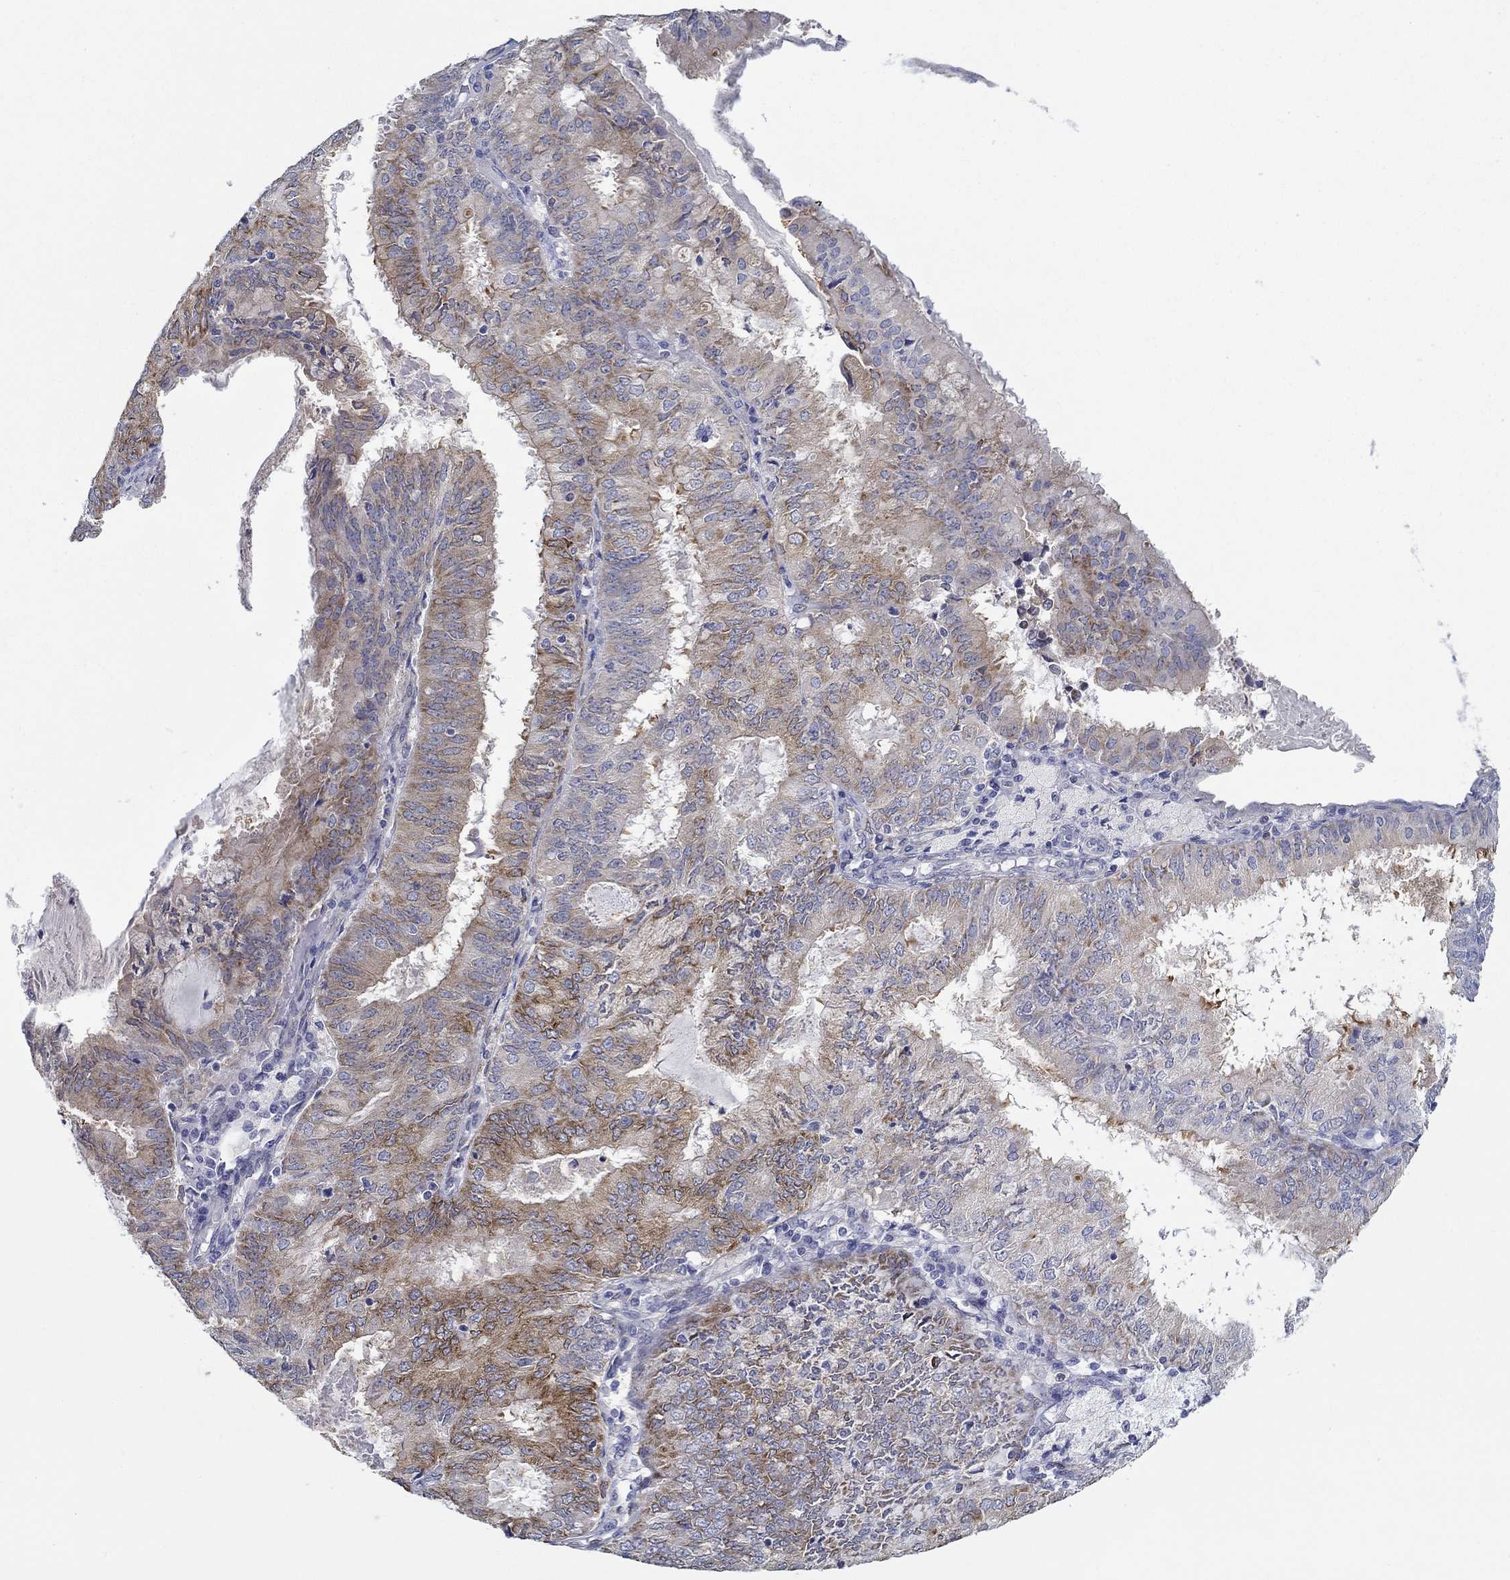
{"staining": {"intensity": "strong", "quantity": "25%-75%", "location": "cytoplasmic/membranous"}, "tissue": "endometrial cancer", "cell_type": "Tumor cells", "image_type": "cancer", "snomed": [{"axis": "morphology", "description": "Adenocarcinoma, NOS"}, {"axis": "topography", "description": "Endometrium"}], "caption": "There is high levels of strong cytoplasmic/membranous positivity in tumor cells of endometrial adenocarcinoma, as demonstrated by immunohistochemical staining (brown color).", "gene": "ERMP1", "patient": {"sex": "female", "age": 57}}